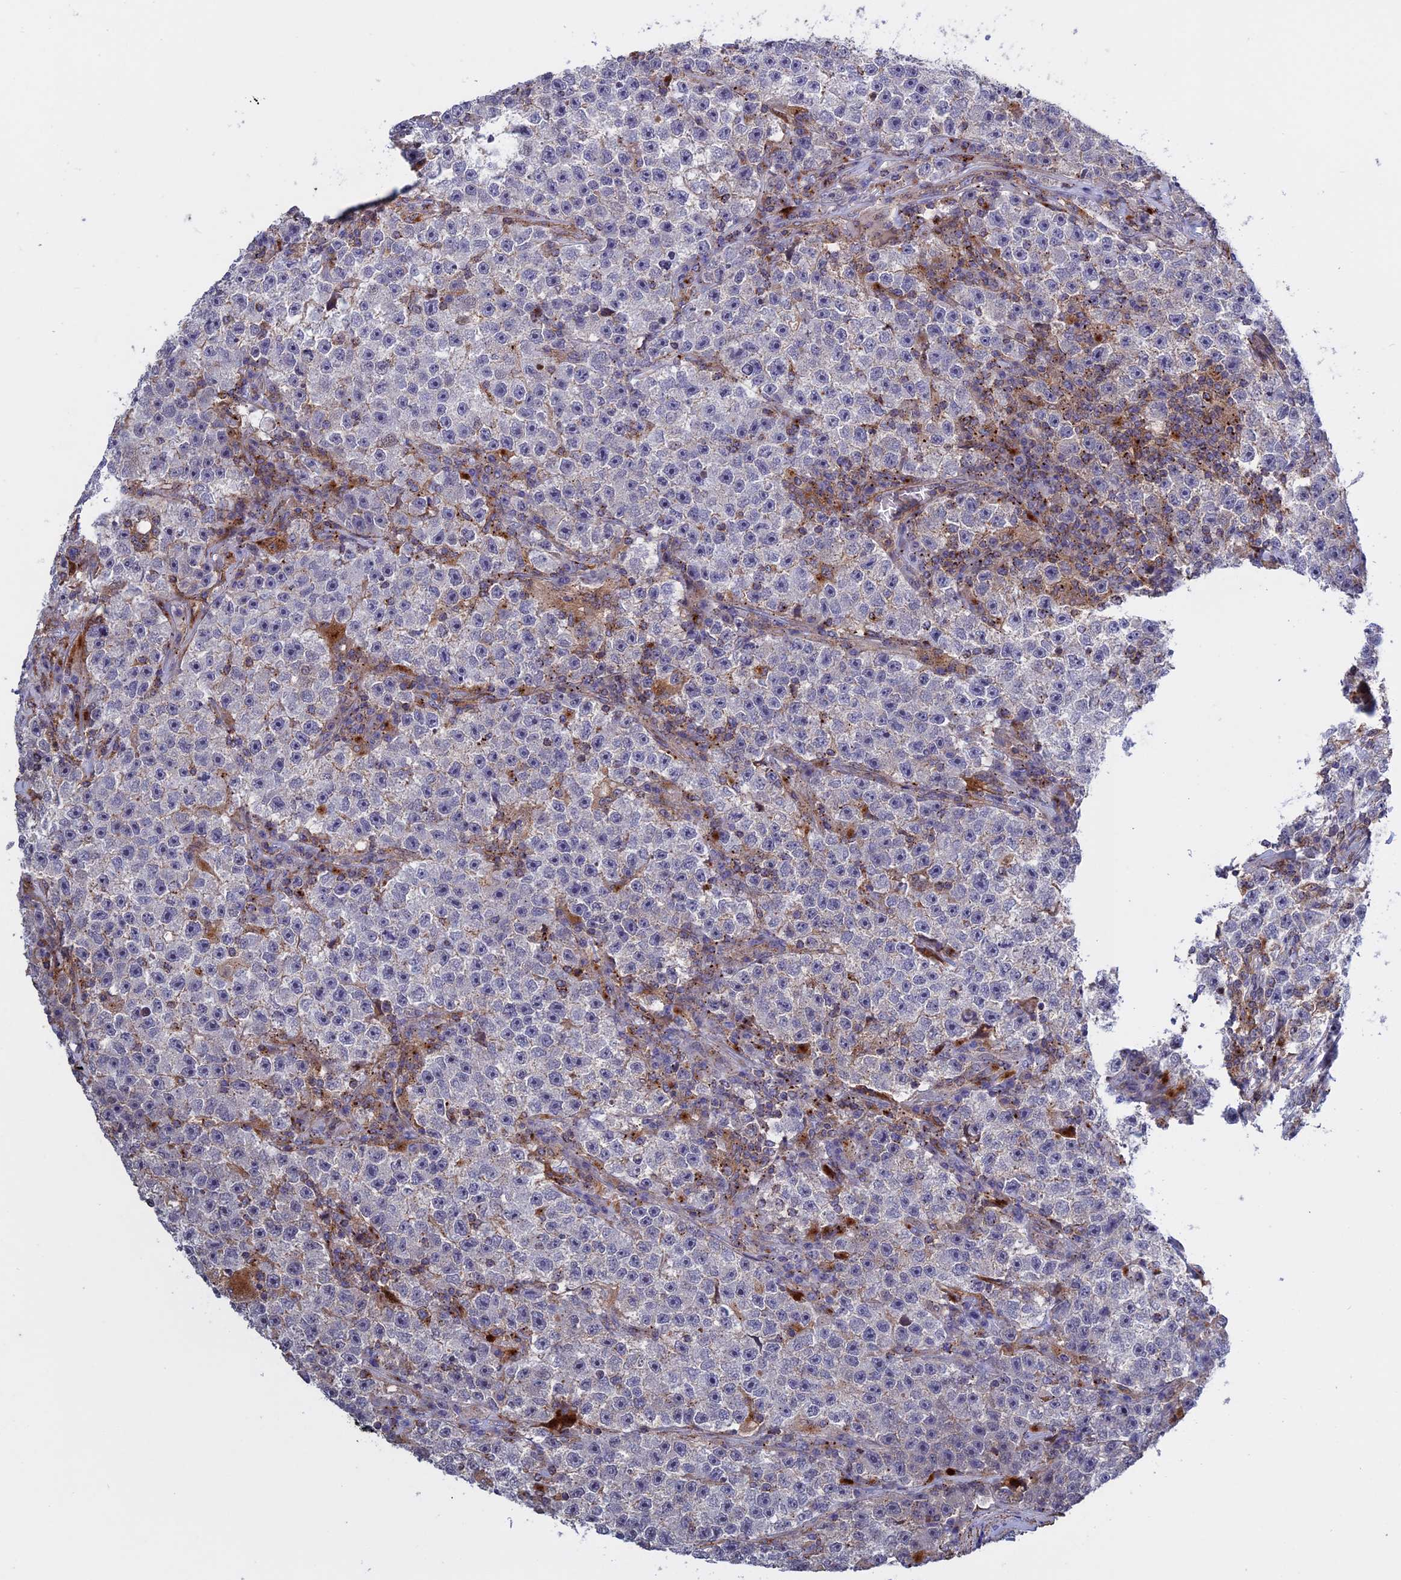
{"staining": {"intensity": "negative", "quantity": "none", "location": "none"}, "tissue": "testis cancer", "cell_type": "Tumor cells", "image_type": "cancer", "snomed": [{"axis": "morphology", "description": "Seminoma, NOS"}, {"axis": "topography", "description": "Testis"}], "caption": "This is an IHC micrograph of seminoma (testis). There is no staining in tumor cells.", "gene": "LYPD5", "patient": {"sex": "male", "age": 22}}